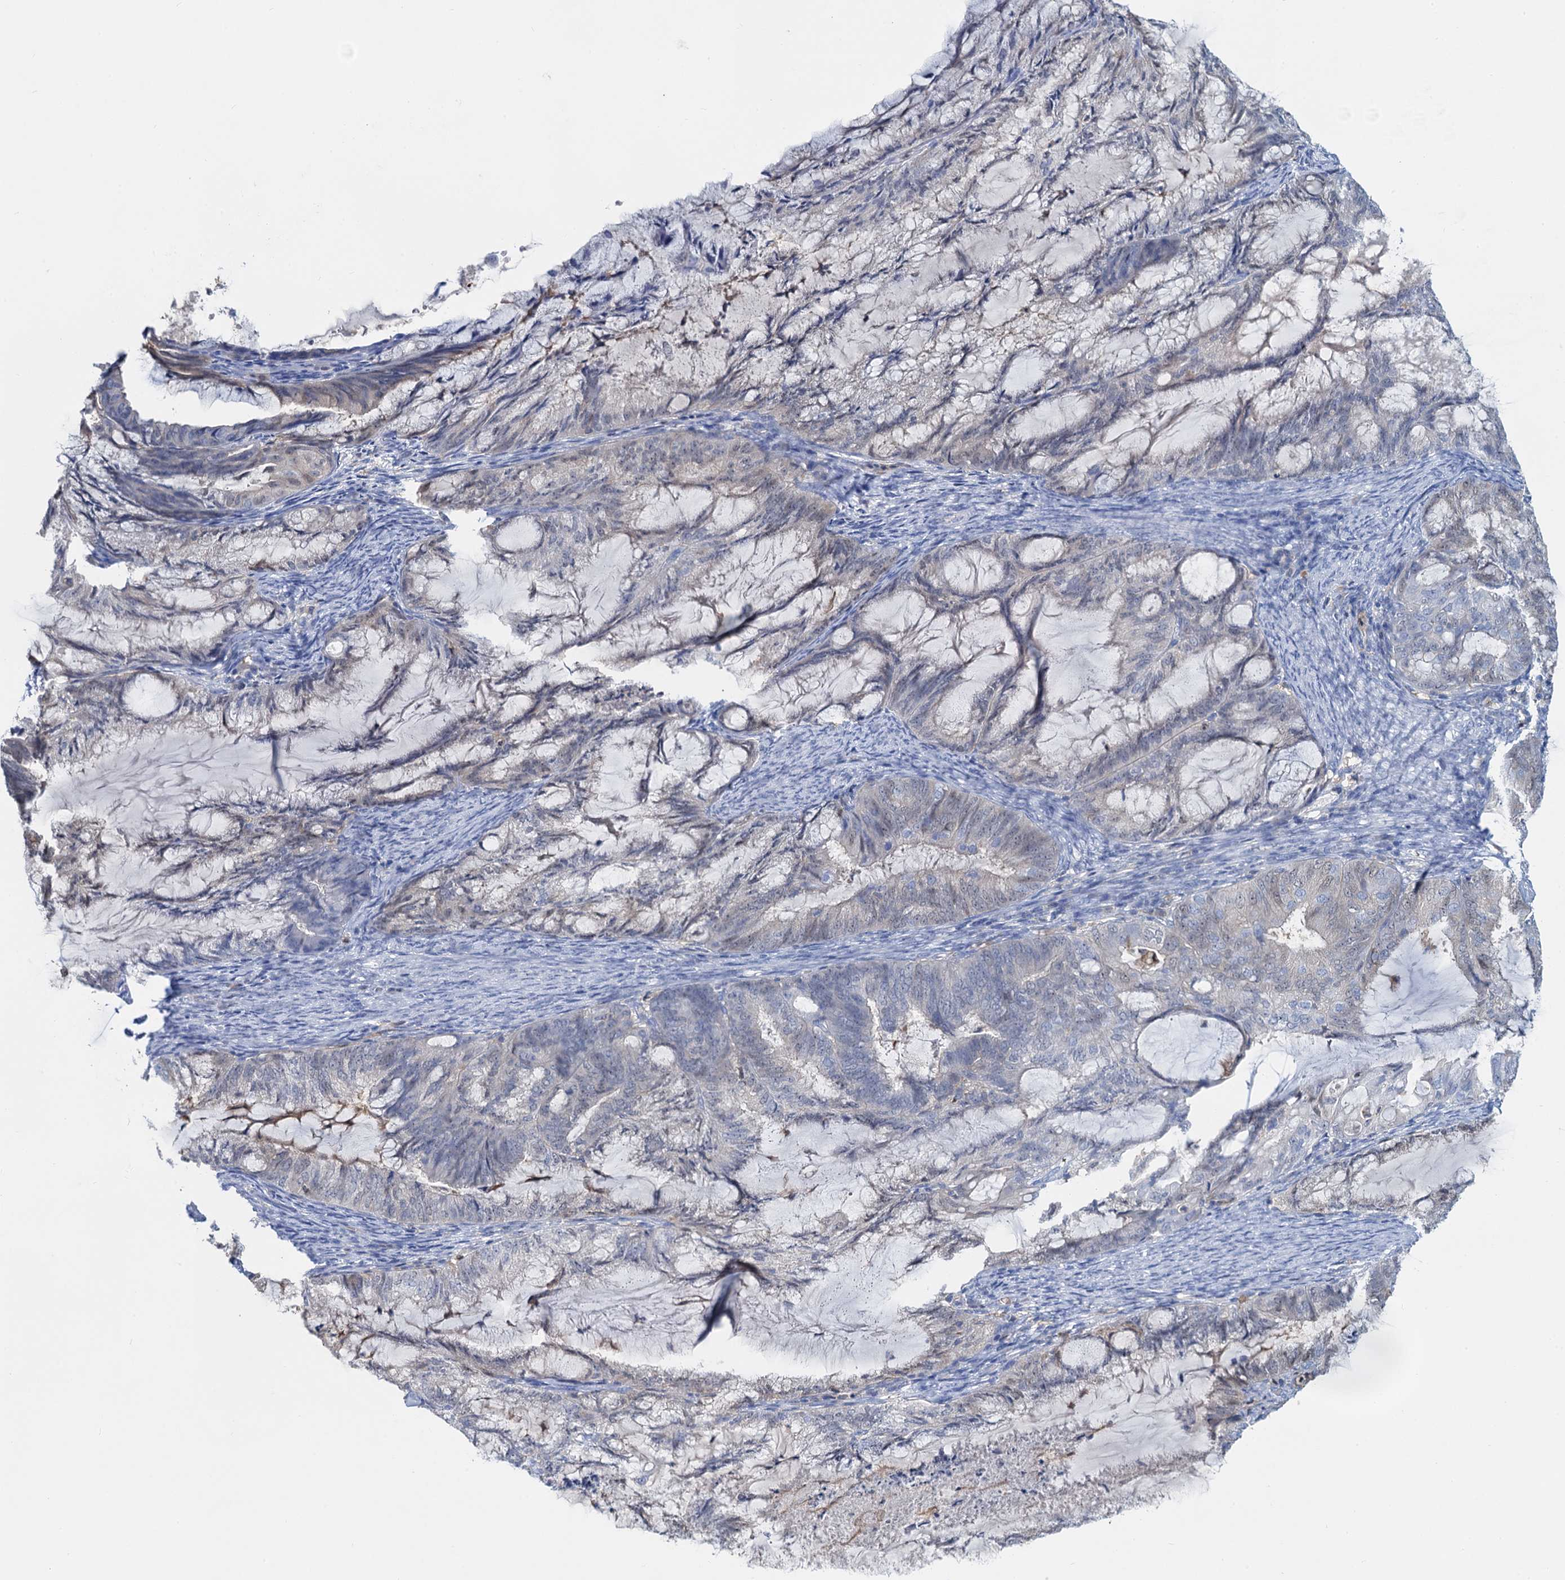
{"staining": {"intensity": "negative", "quantity": "none", "location": "none"}, "tissue": "endometrial cancer", "cell_type": "Tumor cells", "image_type": "cancer", "snomed": [{"axis": "morphology", "description": "Adenocarcinoma, NOS"}, {"axis": "topography", "description": "Endometrium"}], "caption": "Endometrial cancer (adenocarcinoma) stained for a protein using immunohistochemistry reveals no positivity tumor cells.", "gene": "FAH", "patient": {"sex": "female", "age": 86}}